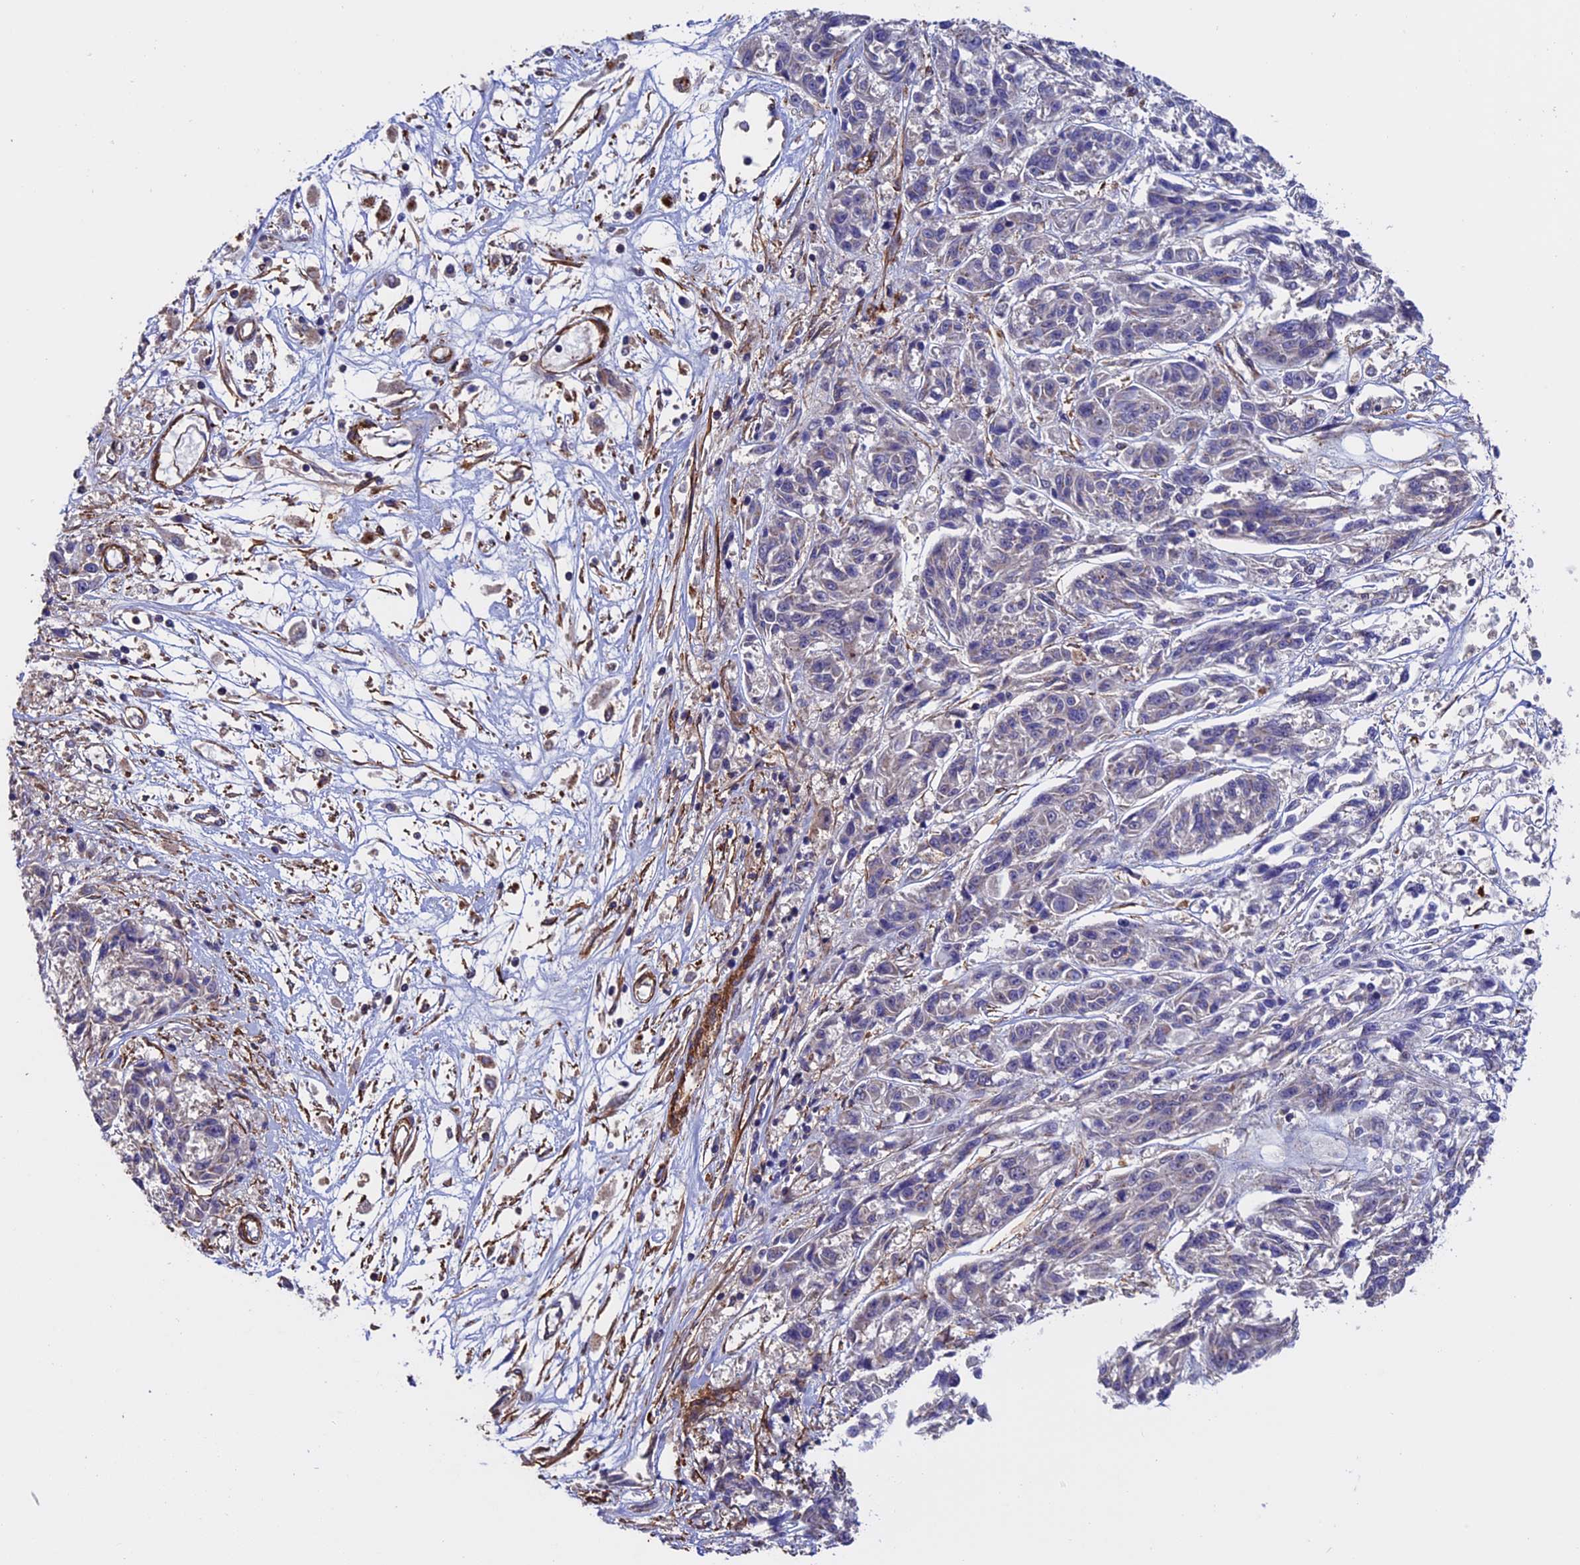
{"staining": {"intensity": "negative", "quantity": "none", "location": "none"}, "tissue": "melanoma", "cell_type": "Tumor cells", "image_type": "cancer", "snomed": [{"axis": "morphology", "description": "Malignant melanoma, NOS"}, {"axis": "topography", "description": "Skin"}], "caption": "High magnification brightfield microscopy of malignant melanoma stained with DAB (brown) and counterstained with hematoxylin (blue): tumor cells show no significant positivity. (Immunohistochemistry (ihc), brightfield microscopy, high magnification).", "gene": "SLC9A5", "patient": {"sex": "male", "age": 53}}